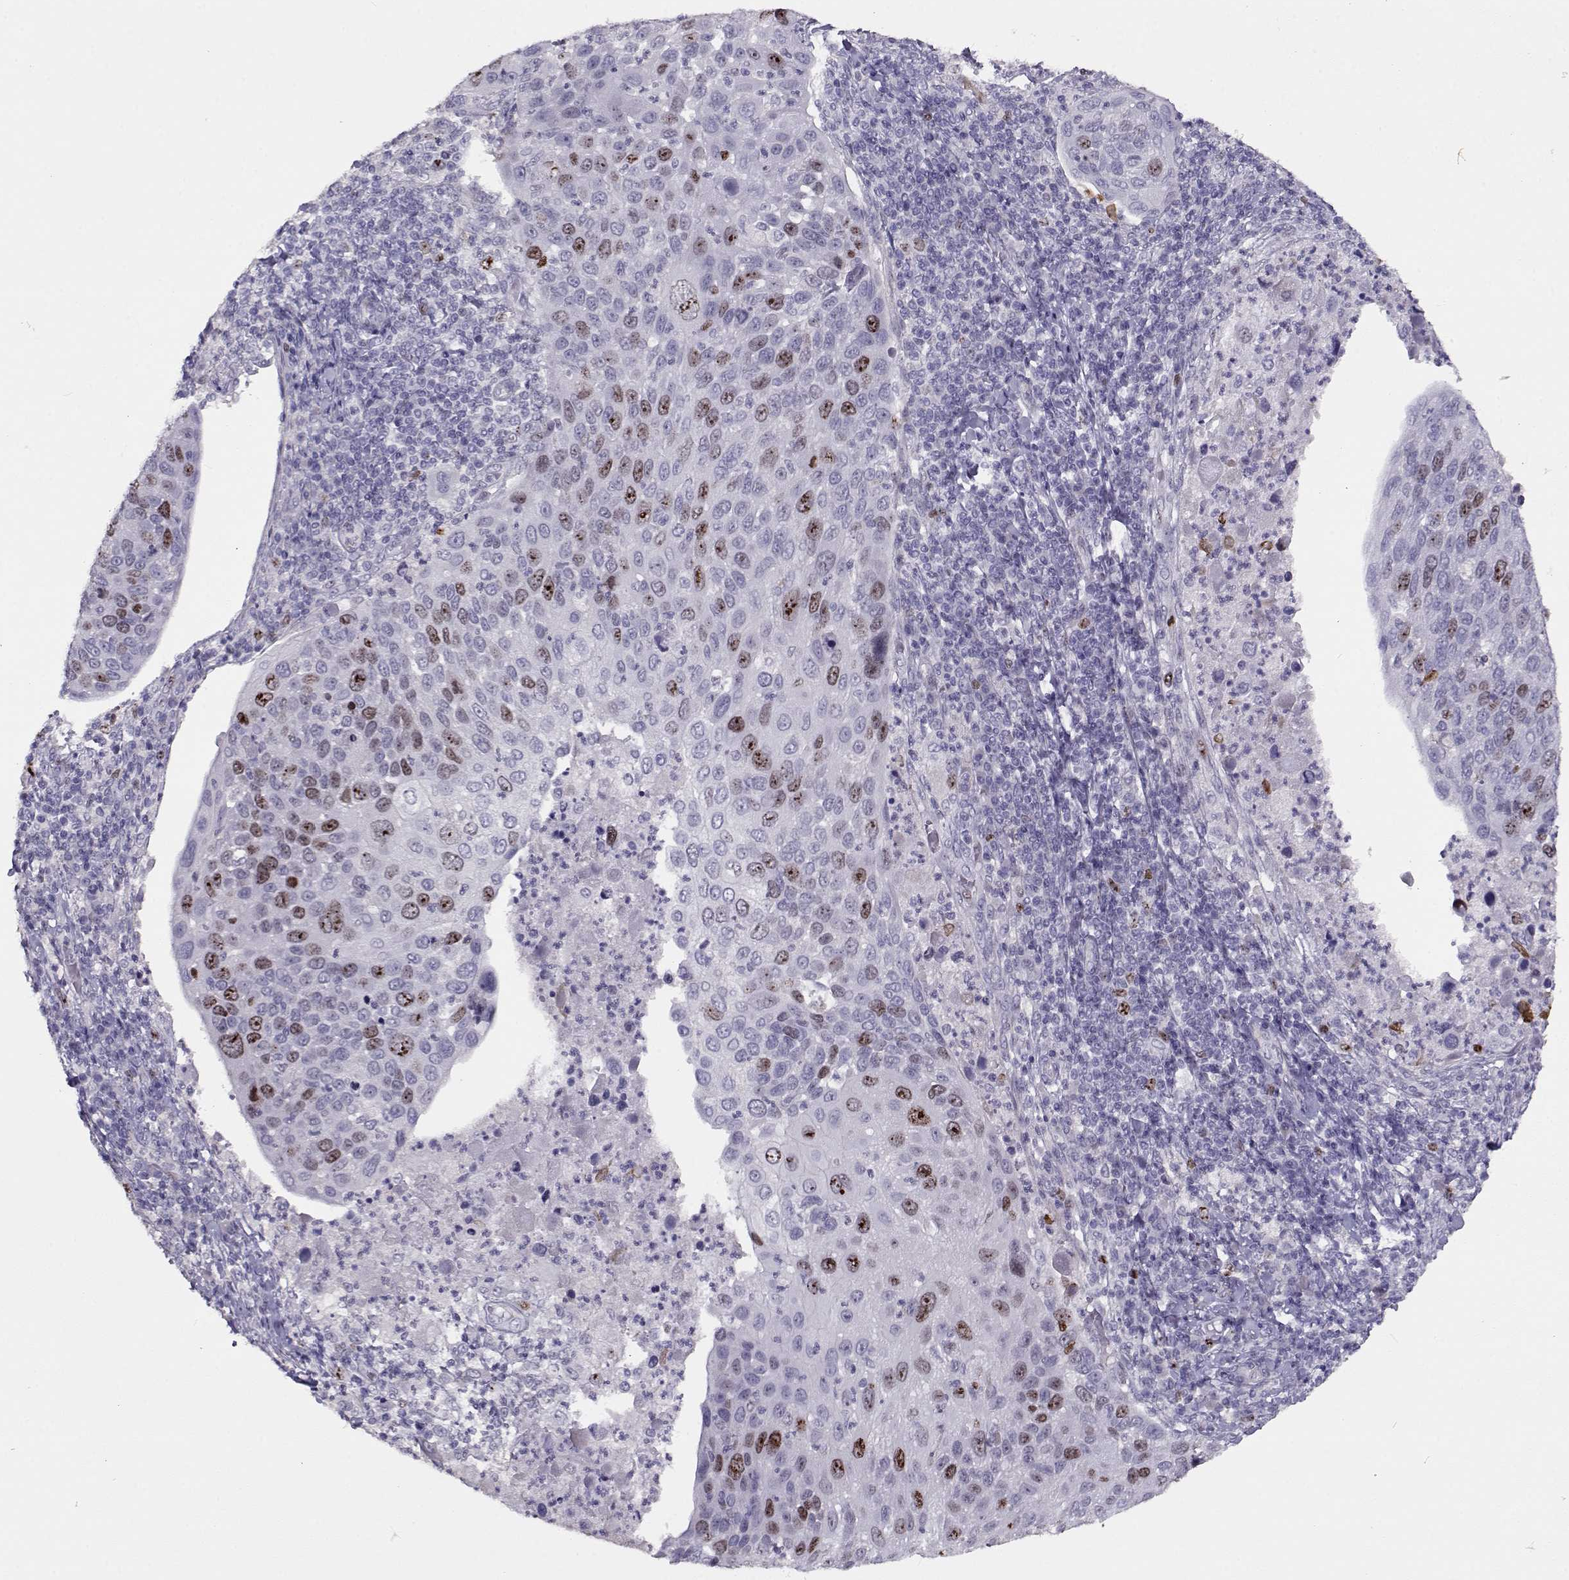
{"staining": {"intensity": "strong", "quantity": "<25%", "location": "nuclear"}, "tissue": "cervical cancer", "cell_type": "Tumor cells", "image_type": "cancer", "snomed": [{"axis": "morphology", "description": "Squamous cell carcinoma, NOS"}, {"axis": "topography", "description": "Cervix"}], "caption": "The immunohistochemical stain shows strong nuclear positivity in tumor cells of squamous cell carcinoma (cervical) tissue.", "gene": "NPW", "patient": {"sex": "female", "age": 54}}